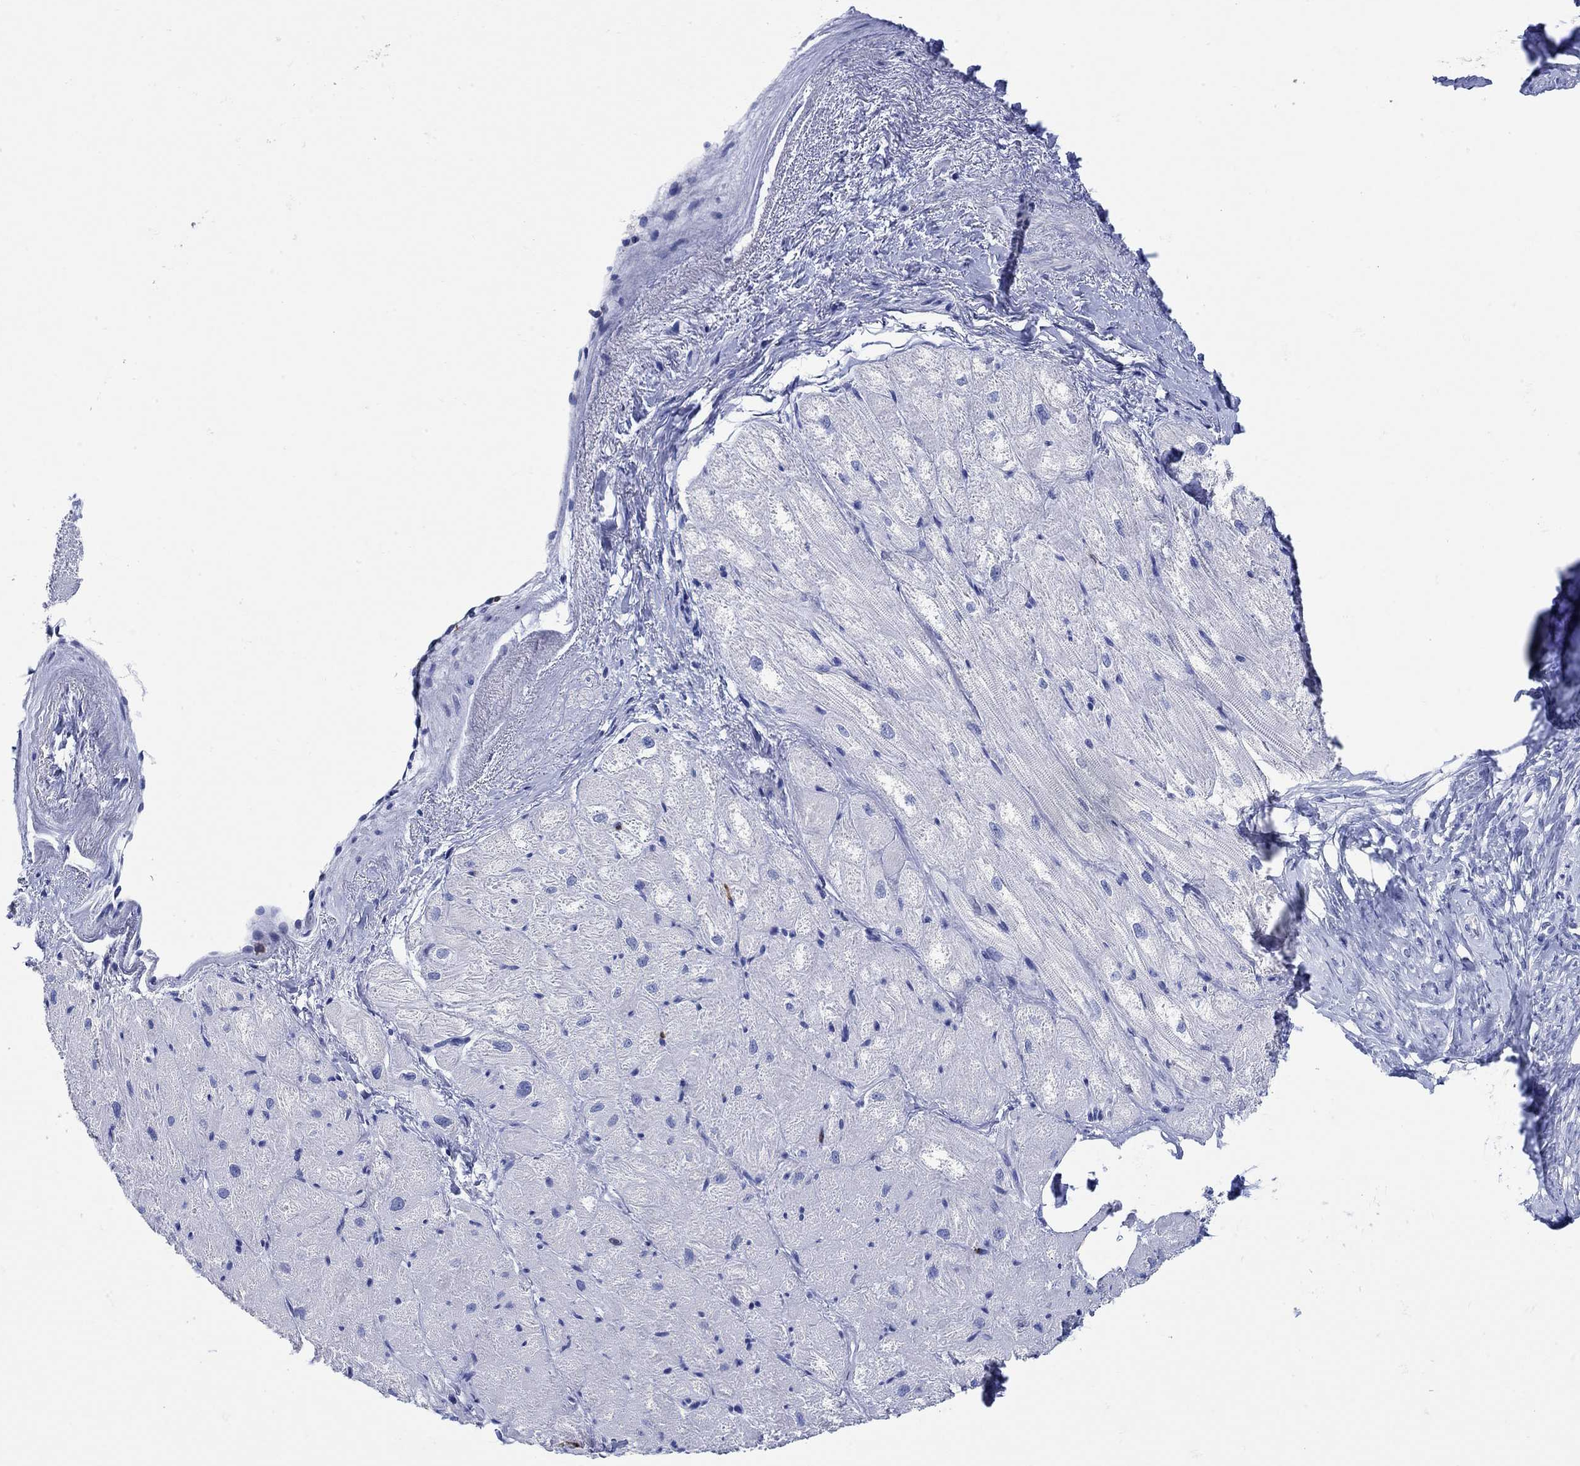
{"staining": {"intensity": "negative", "quantity": "none", "location": "none"}, "tissue": "heart muscle", "cell_type": "Cardiomyocytes", "image_type": "normal", "snomed": [{"axis": "morphology", "description": "Normal tissue, NOS"}, {"axis": "topography", "description": "Heart"}], "caption": "Heart muscle stained for a protein using immunohistochemistry (IHC) shows no expression cardiomyocytes.", "gene": "LINGO3", "patient": {"sex": "male", "age": 57}}